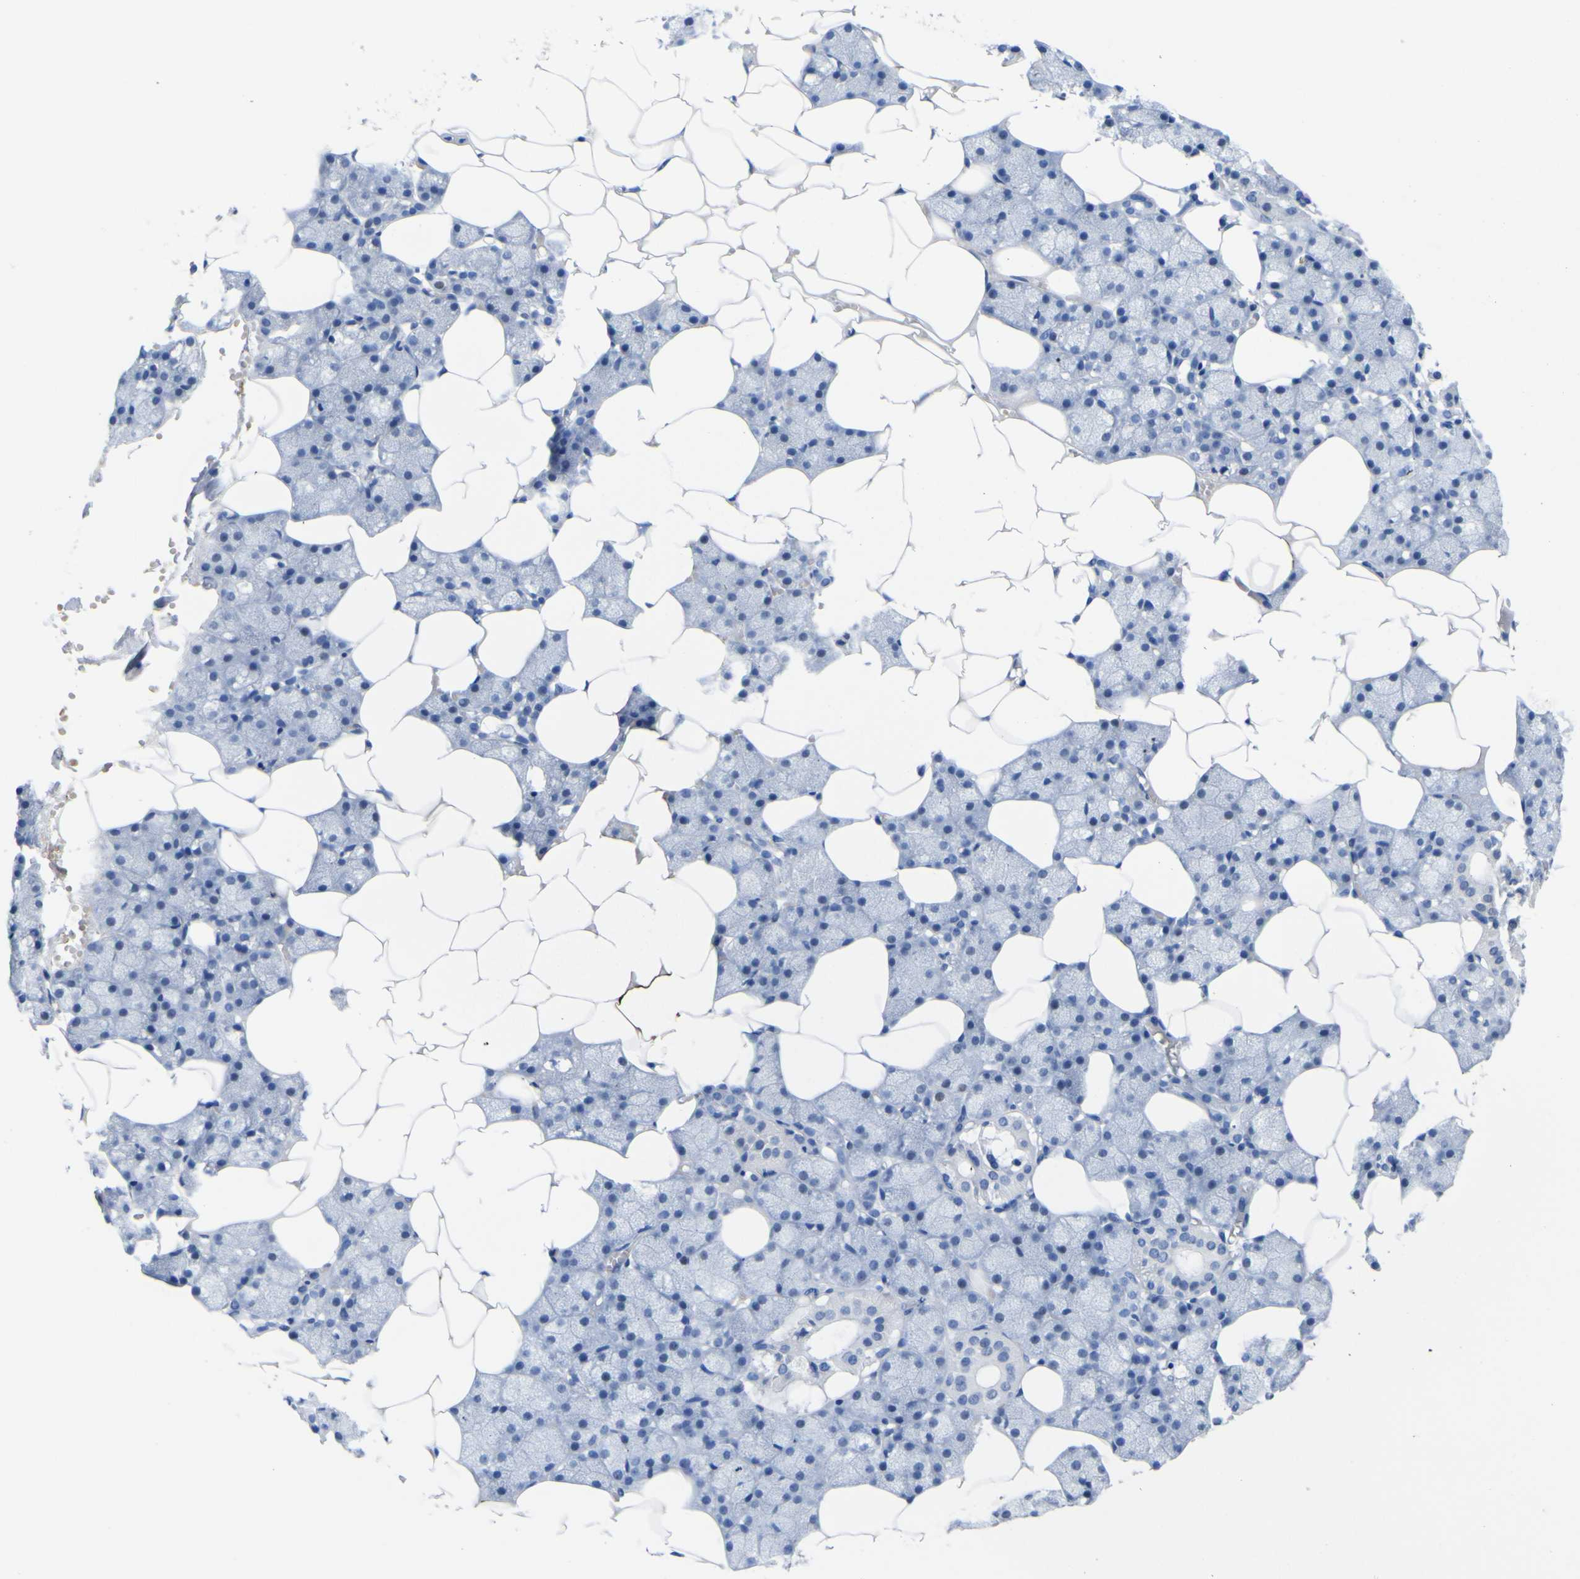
{"staining": {"intensity": "negative", "quantity": "none", "location": "none"}, "tissue": "salivary gland", "cell_type": "Glandular cells", "image_type": "normal", "snomed": [{"axis": "morphology", "description": "Normal tissue, NOS"}, {"axis": "topography", "description": "Salivary gland"}], "caption": "The histopathology image displays no staining of glandular cells in benign salivary gland. (DAB (3,3'-diaminobenzidine) immunohistochemistry (IHC) visualized using brightfield microscopy, high magnification).", "gene": "DACH1", "patient": {"sex": "male", "age": 62}}